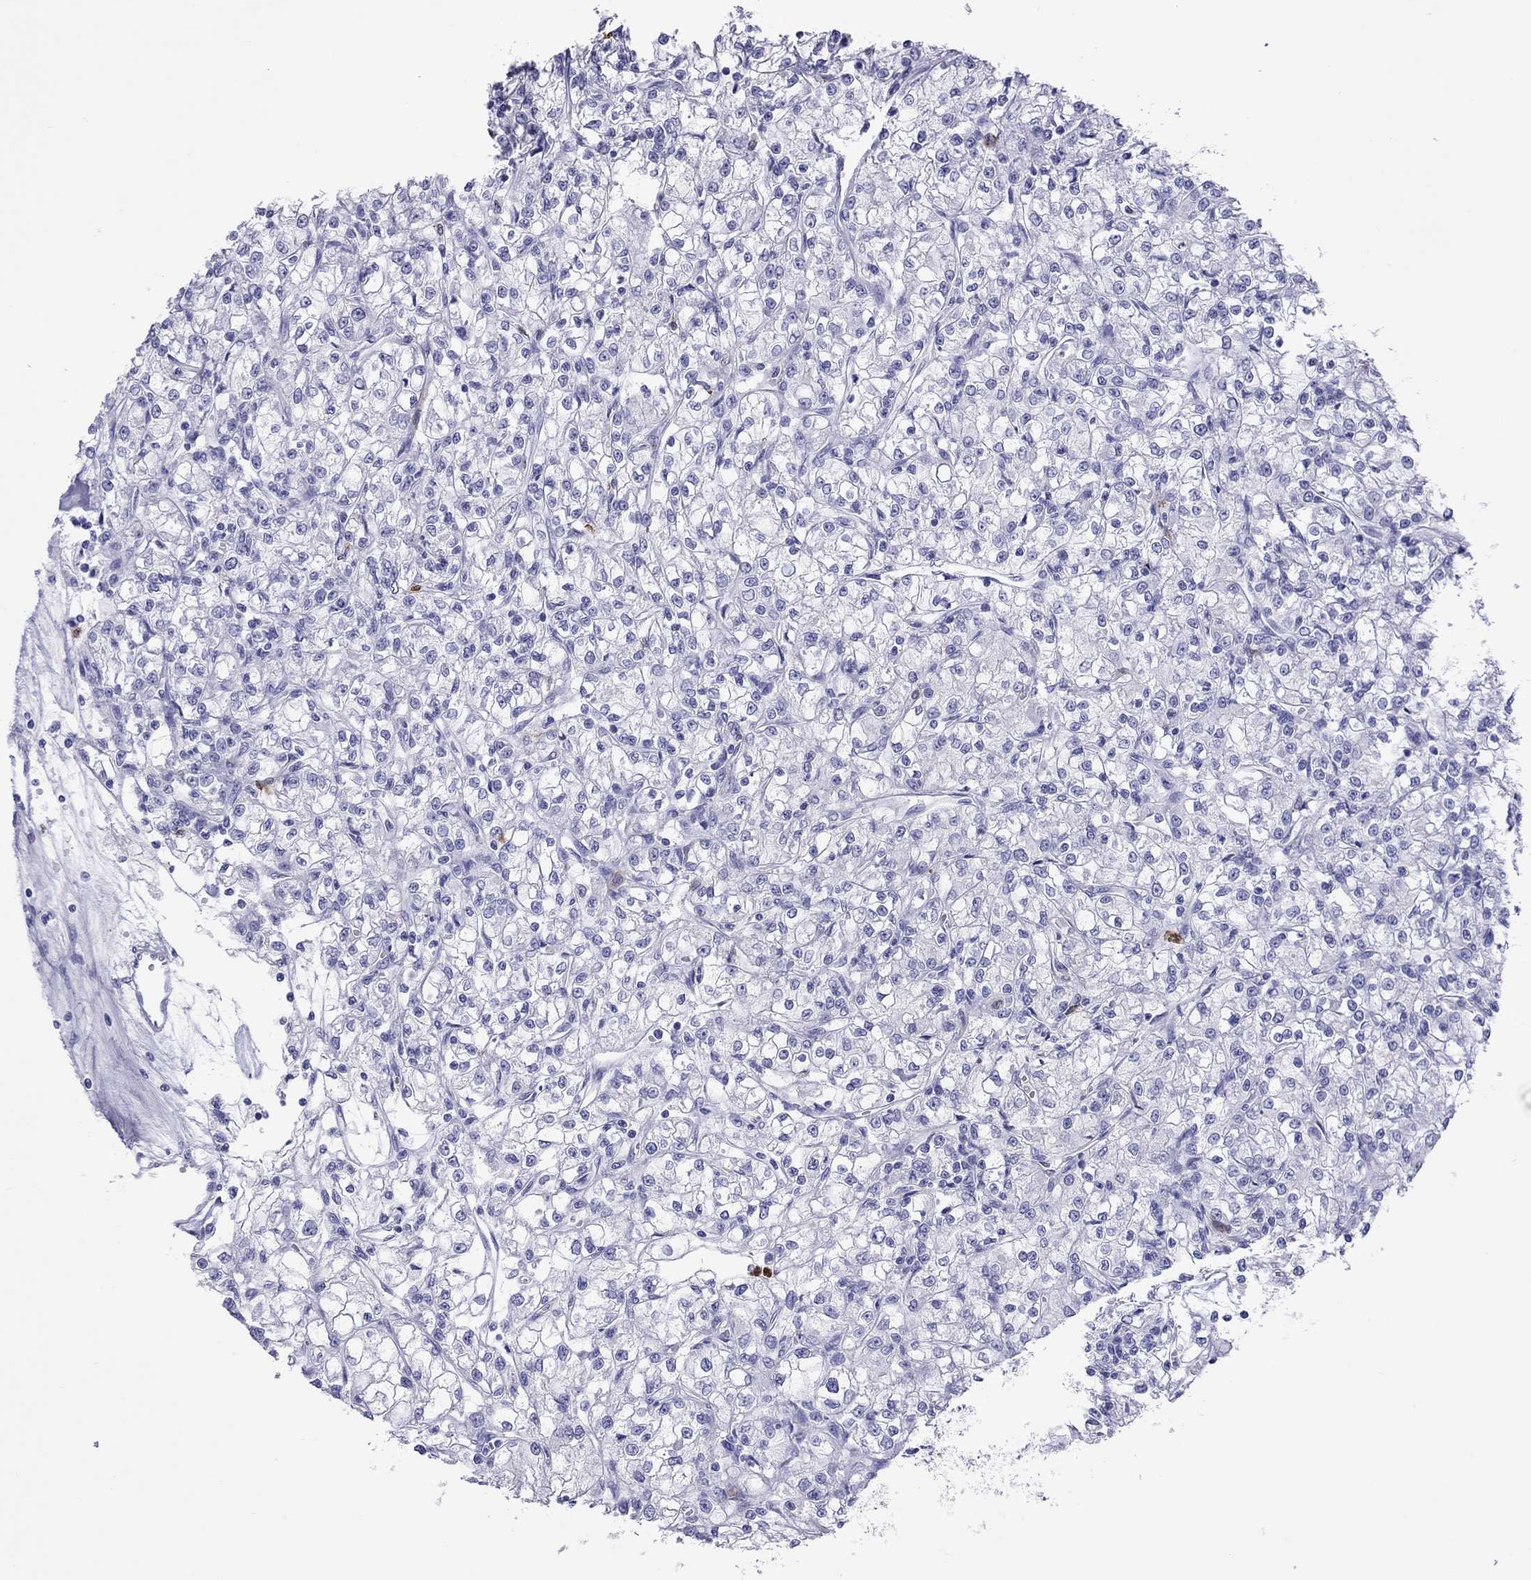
{"staining": {"intensity": "negative", "quantity": "none", "location": "none"}, "tissue": "renal cancer", "cell_type": "Tumor cells", "image_type": "cancer", "snomed": [{"axis": "morphology", "description": "Adenocarcinoma, NOS"}, {"axis": "topography", "description": "Kidney"}], "caption": "Protein analysis of renal cancer (adenocarcinoma) demonstrates no significant expression in tumor cells.", "gene": "SLAMF1", "patient": {"sex": "female", "age": 59}}